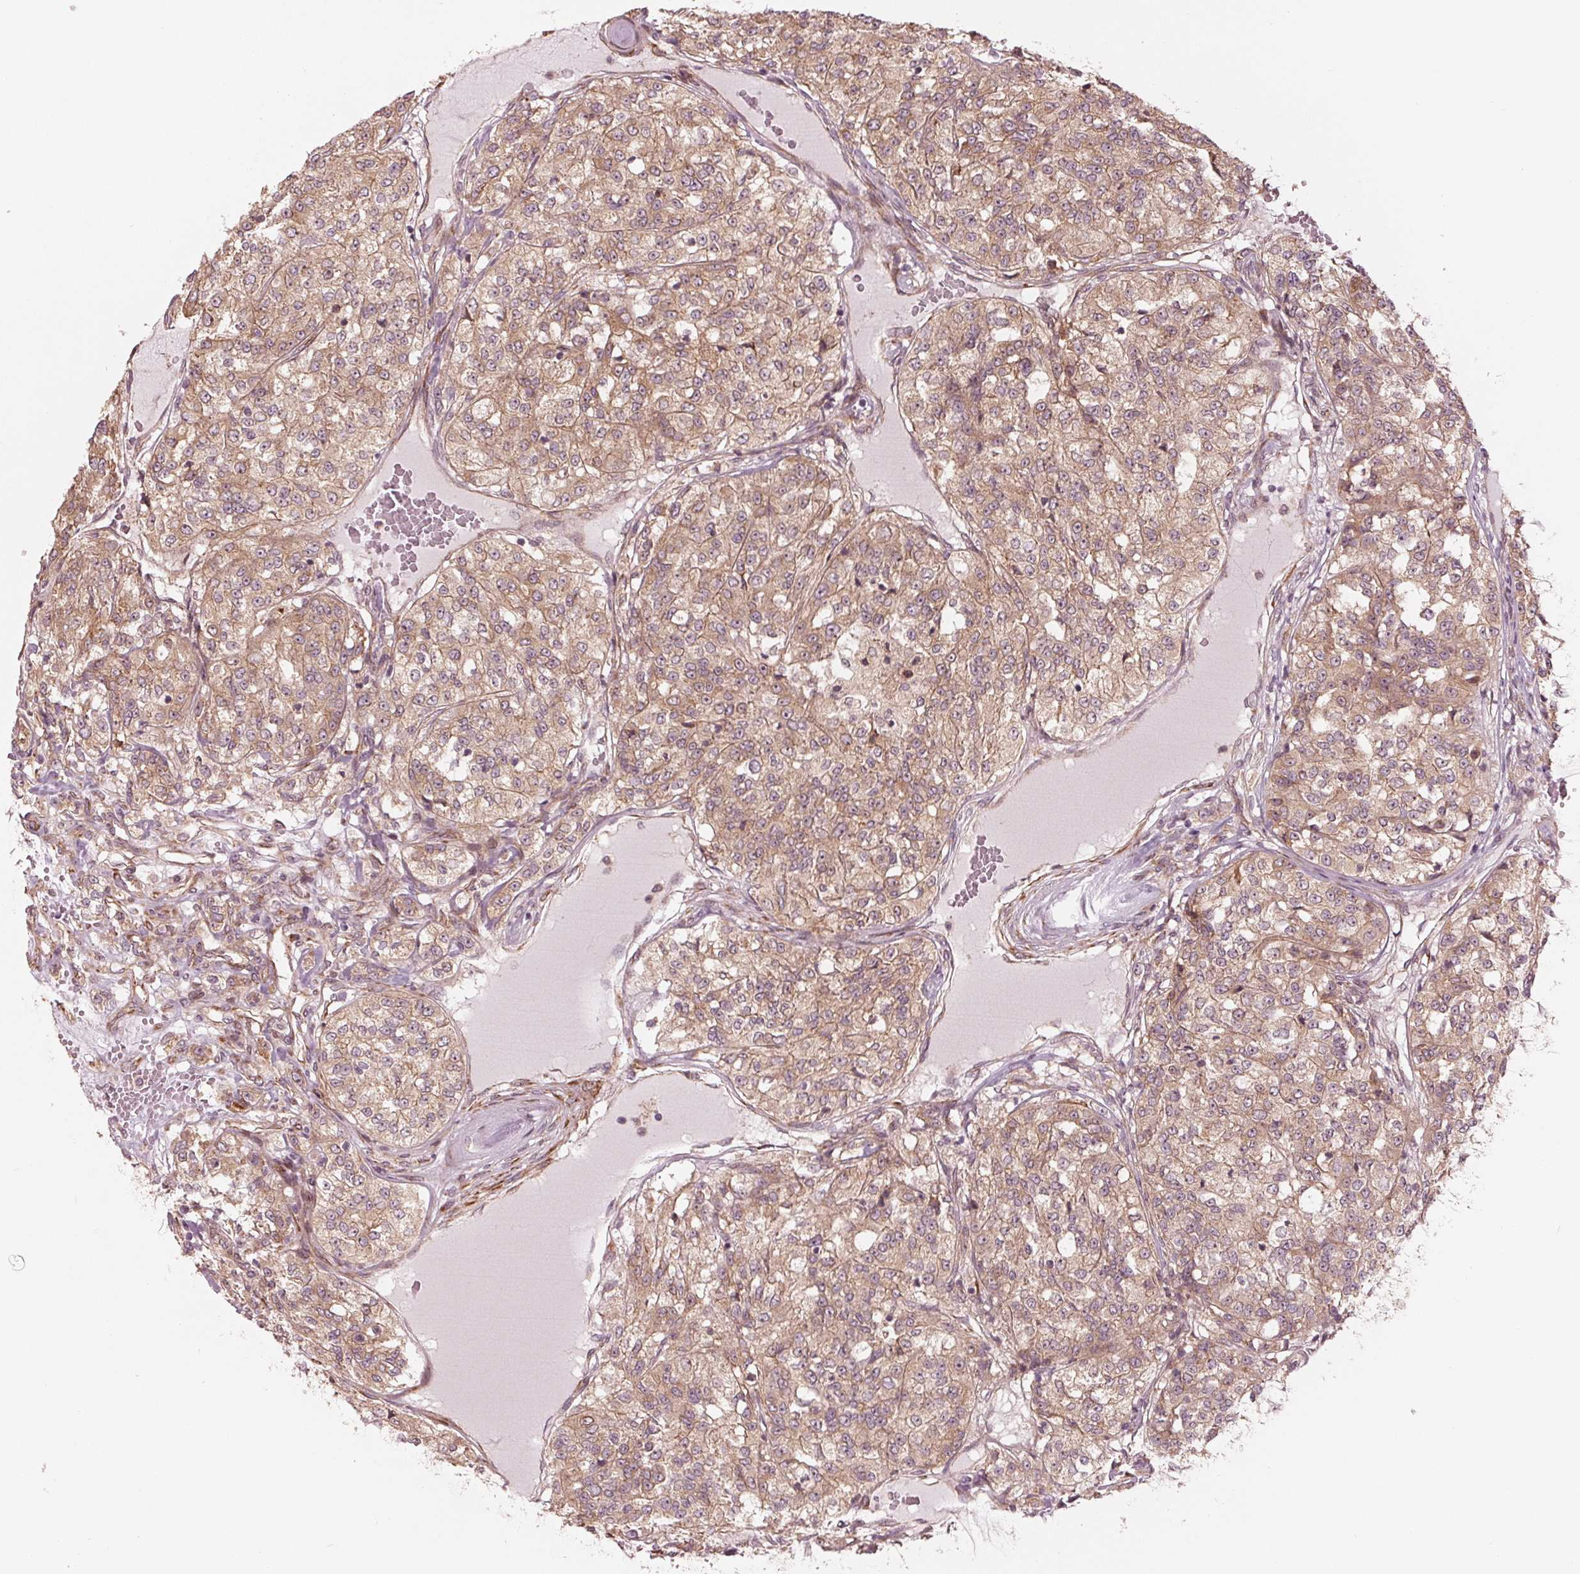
{"staining": {"intensity": "weak", "quantity": ">75%", "location": "cytoplasmic/membranous"}, "tissue": "renal cancer", "cell_type": "Tumor cells", "image_type": "cancer", "snomed": [{"axis": "morphology", "description": "Adenocarcinoma, NOS"}, {"axis": "topography", "description": "Kidney"}], "caption": "Immunohistochemical staining of renal cancer (adenocarcinoma) reveals weak cytoplasmic/membranous protein positivity in approximately >75% of tumor cells. (DAB (3,3'-diaminobenzidine) IHC, brown staining for protein, blue staining for nuclei).", "gene": "CMIP", "patient": {"sex": "female", "age": 63}}